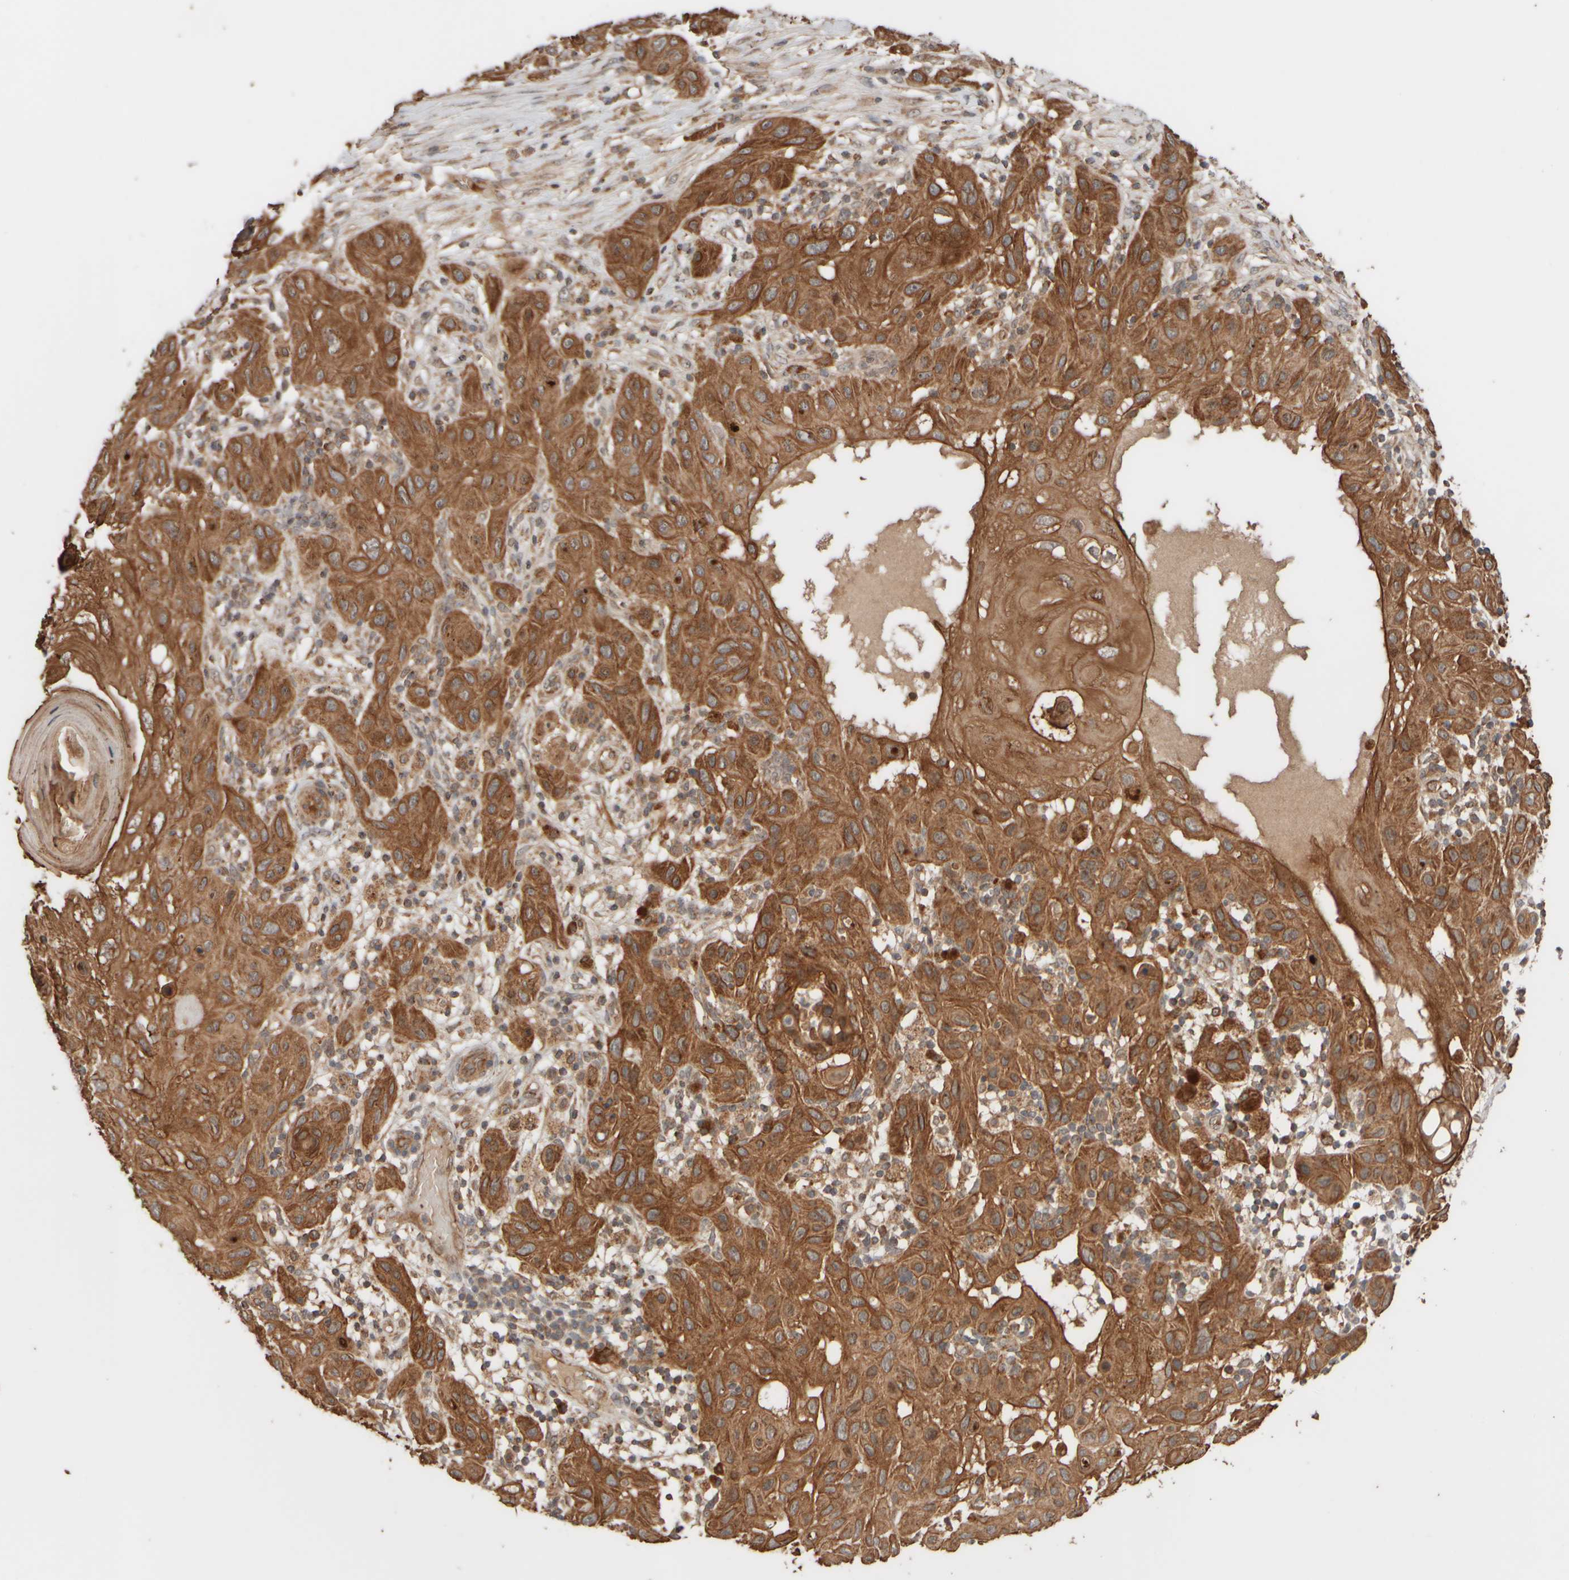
{"staining": {"intensity": "strong", "quantity": ">75%", "location": "cytoplasmic/membranous"}, "tissue": "skin cancer", "cell_type": "Tumor cells", "image_type": "cancer", "snomed": [{"axis": "morphology", "description": "Squamous cell carcinoma, NOS"}, {"axis": "topography", "description": "Skin"}], "caption": "Strong cytoplasmic/membranous positivity for a protein is seen in approximately >75% of tumor cells of squamous cell carcinoma (skin) using immunohistochemistry.", "gene": "EIF2B3", "patient": {"sex": "female", "age": 96}}